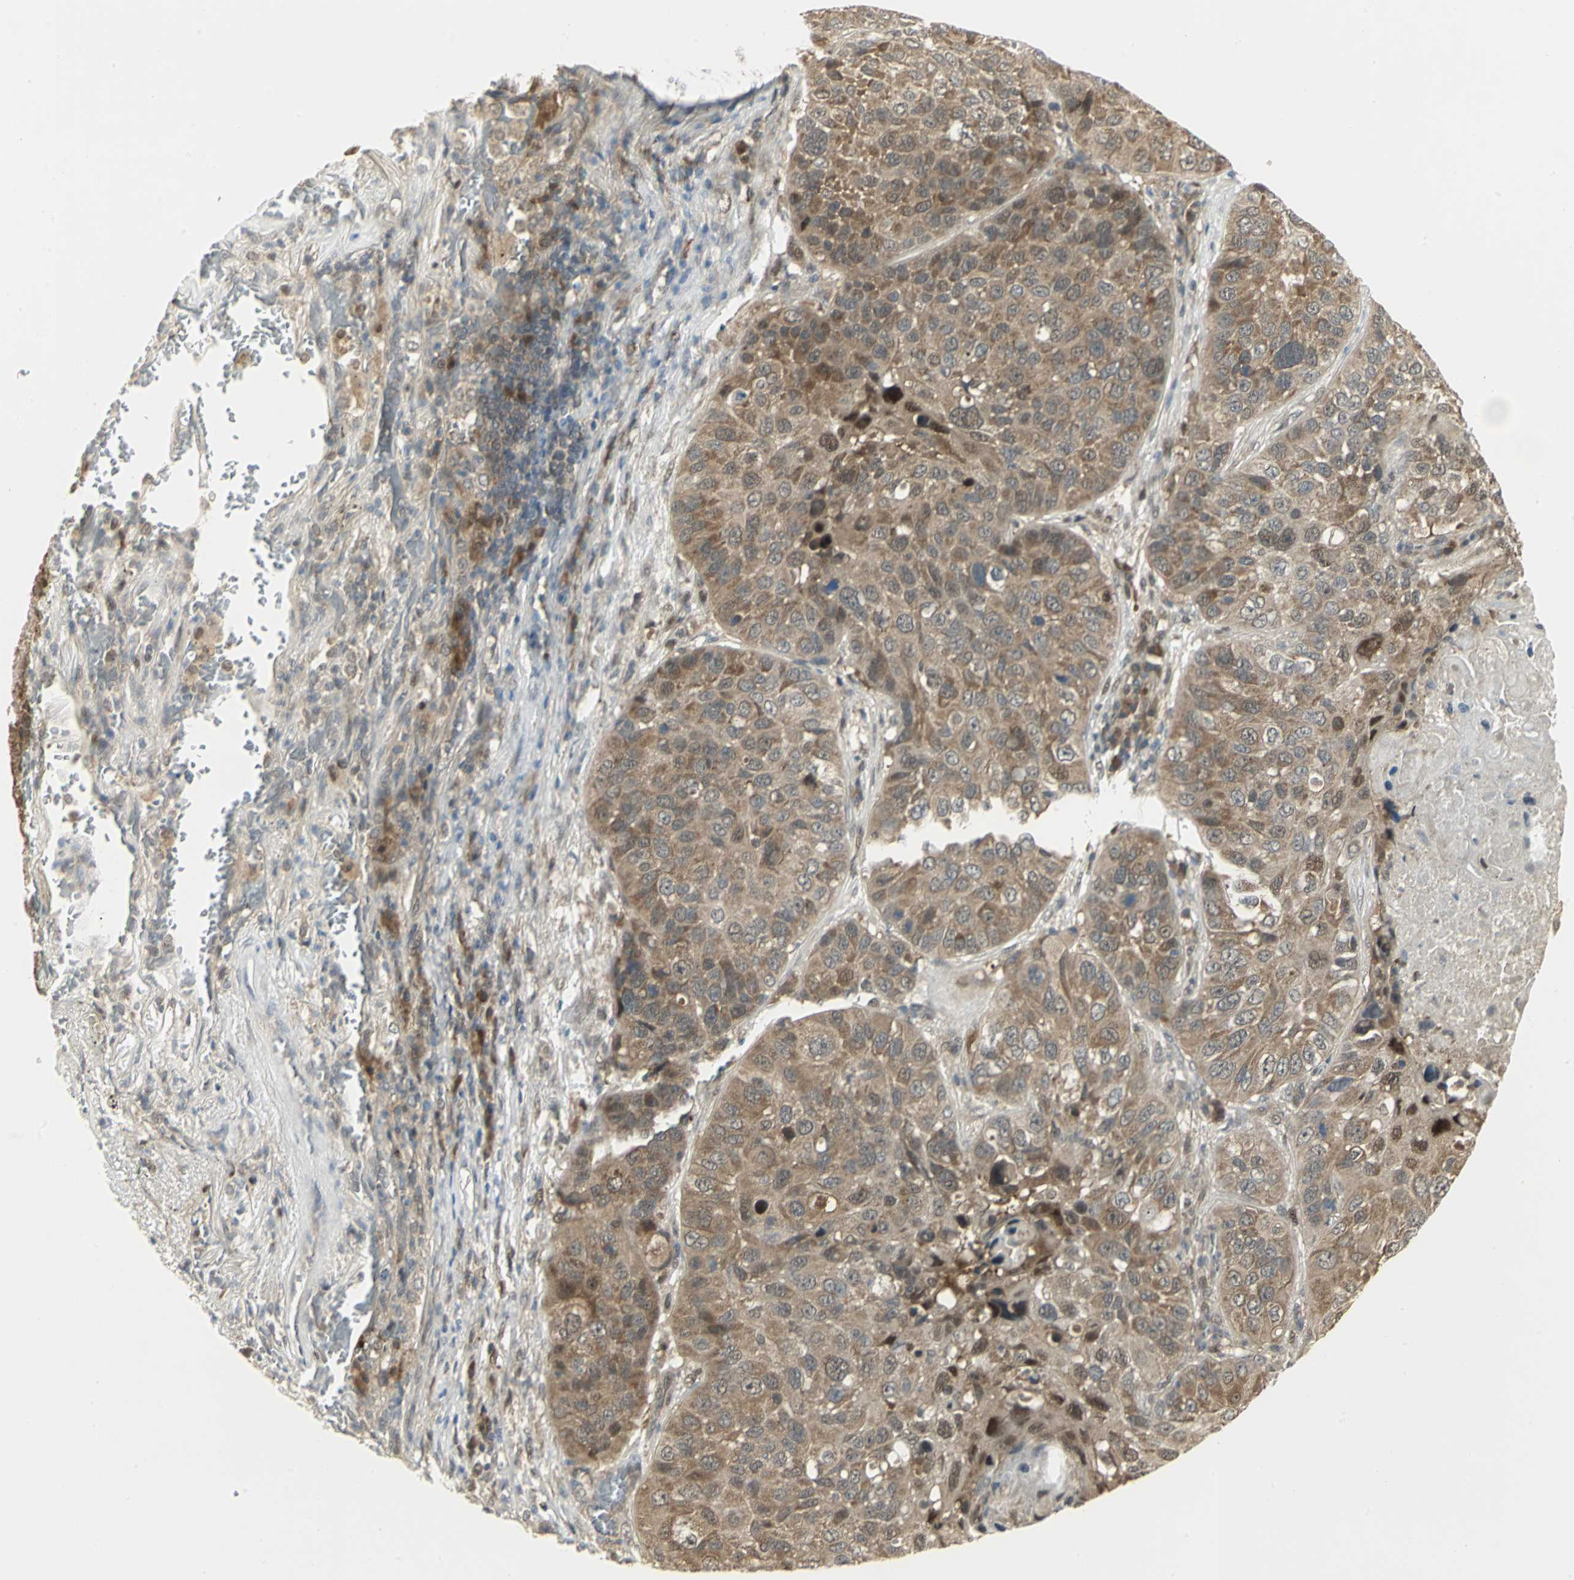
{"staining": {"intensity": "moderate", "quantity": ">75%", "location": "cytoplasmic/membranous"}, "tissue": "lung cancer", "cell_type": "Tumor cells", "image_type": "cancer", "snomed": [{"axis": "morphology", "description": "Squamous cell carcinoma, NOS"}, {"axis": "topography", "description": "Lung"}], "caption": "Tumor cells exhibit moderate cytoplasmic/membranous expression in about >75% of cells in lung cancer (squamous cell carcinoma).", "gene": "PSMC4", "patient": {"sex": "male", "age": 57}}